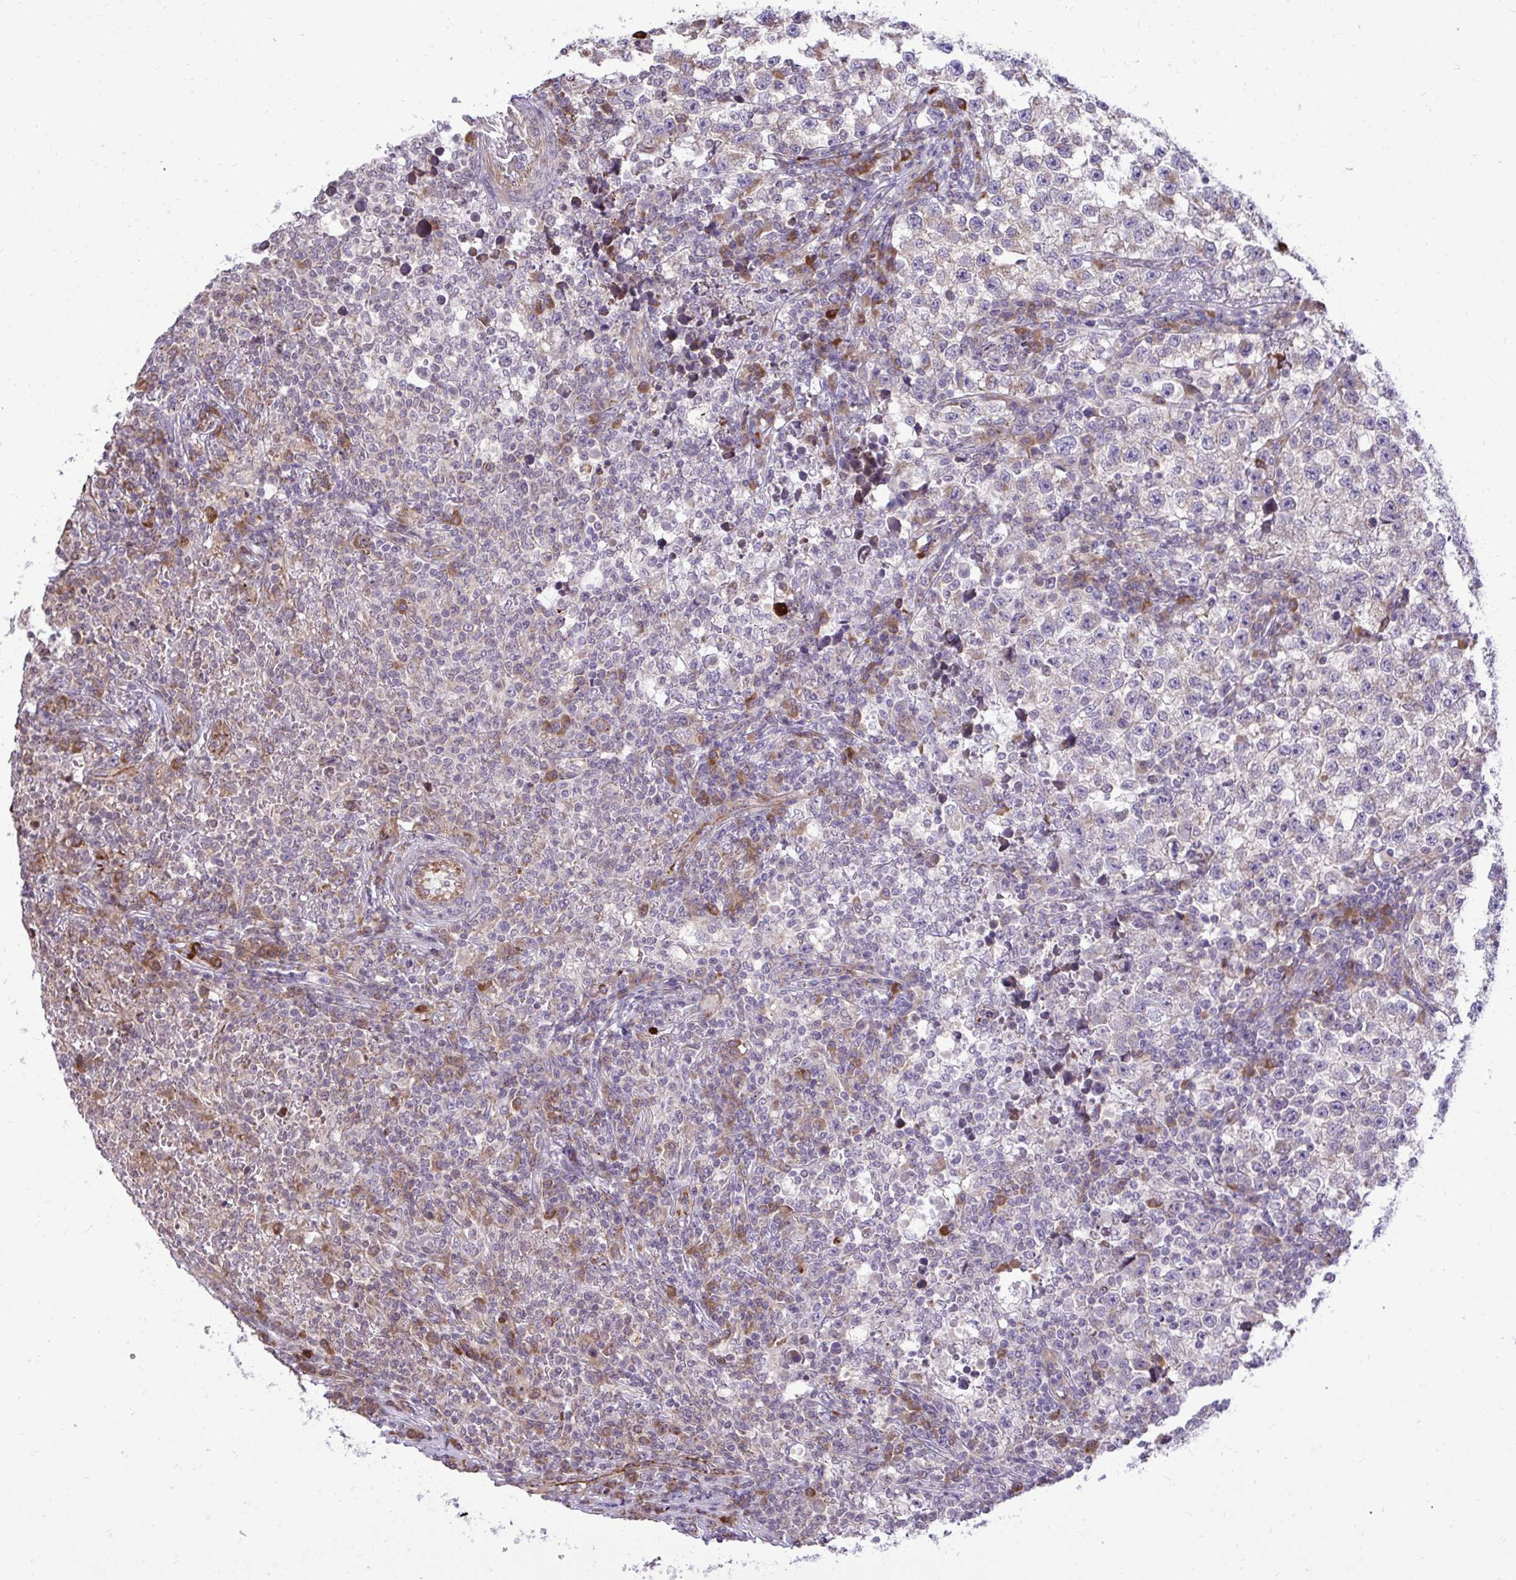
{"staining": {"intensity": "weak", "quantity": "<25%", "location": "cytoplasmic/membranous"}, "tissue": "testis cancer", "cell_type": "Tumor cells", "image_type": "cancer", "snomed": [{"axis": "morphology", "description": "Seminoma, NOS"}, {"axis": "topography", "description": "Testis"}], "caption": "High power microscopy histopathology image of an immunohistochemistry photomicrograph of testis cancer (seminoma), revealing no significant positivity in tumor cells.", "gene": "METTL9", "patient": {"sex": "male", "age": 22}}